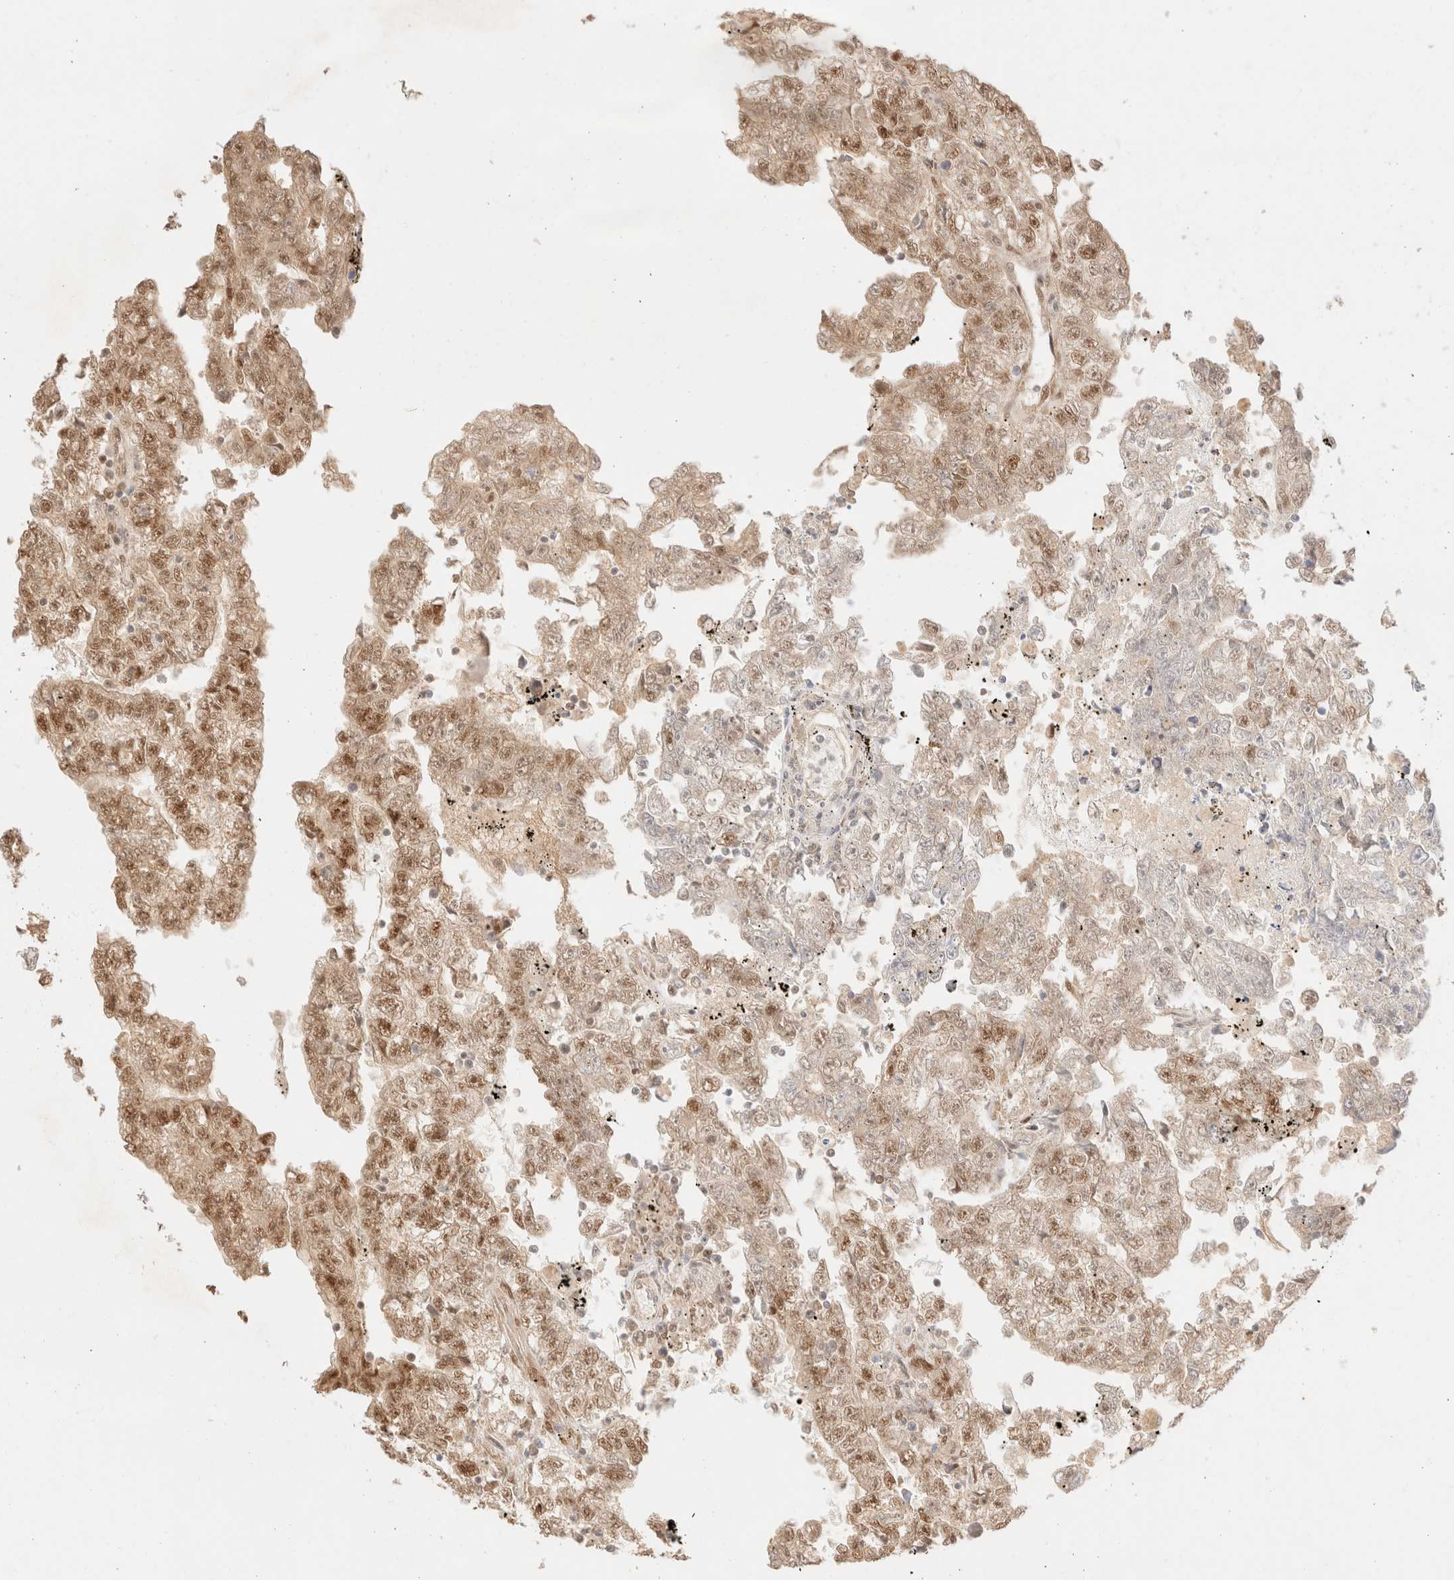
{"staining": {"intensity": "moderate", "quantity": ">75%", "location": "nuclear"}, "tissue": "testis cancer", "cell_type": "Tumor cells", "image_type": "cancer", "snomed": [{"axis": "morphology", "description": "Carcinoma, Embryonal, NOS"}, {"axis": "topography", "description": "Testis"}], "caption": "Moderate nuclear staining is identified in about >75% of tumor cells in testis embryonal carcinoma.", "gene": "ZNF768", "patient": {"sex": "male", "age": 25}}